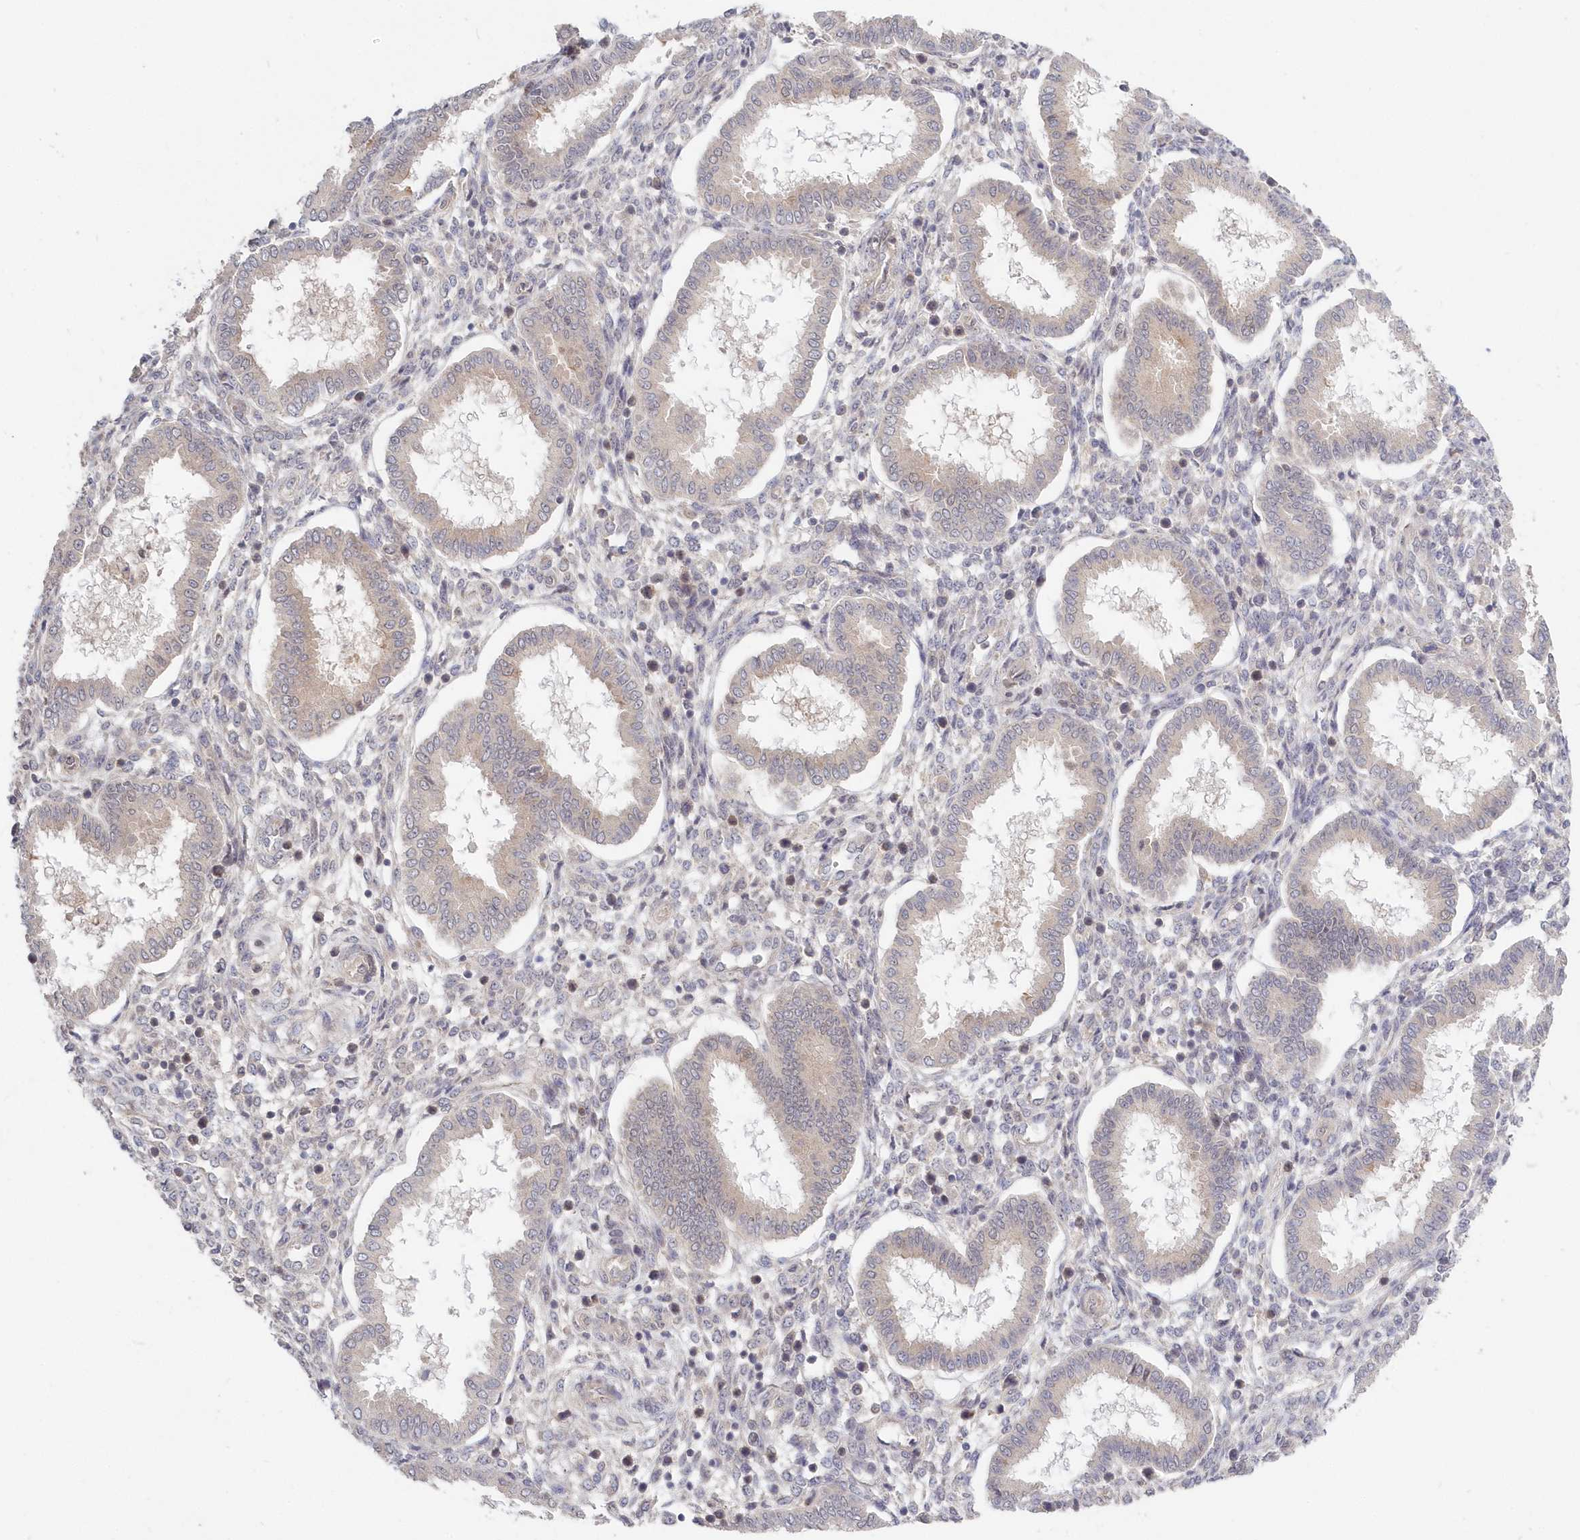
{"staining": {"intensity": "negative", "quantity": "none", "location": "none"}, "tissue": "endometrium", "cell_type": "Cells in endometrial stroma", "image_type": "normal", "snomed": [{"axis": "morphology", "description": "Normal tissue, NOS"}, {"axis": "topography", "description": "Endometrium"}], "caption": "High magnification brightfield microscopy of normal endometrium stained with DAB (brown) and counterstained with hematoxylin (blue): cells in endometrial stroma show no significant positivity.", "gene": "KATNA1", "patient": {"sex": "female", "age": 24}}